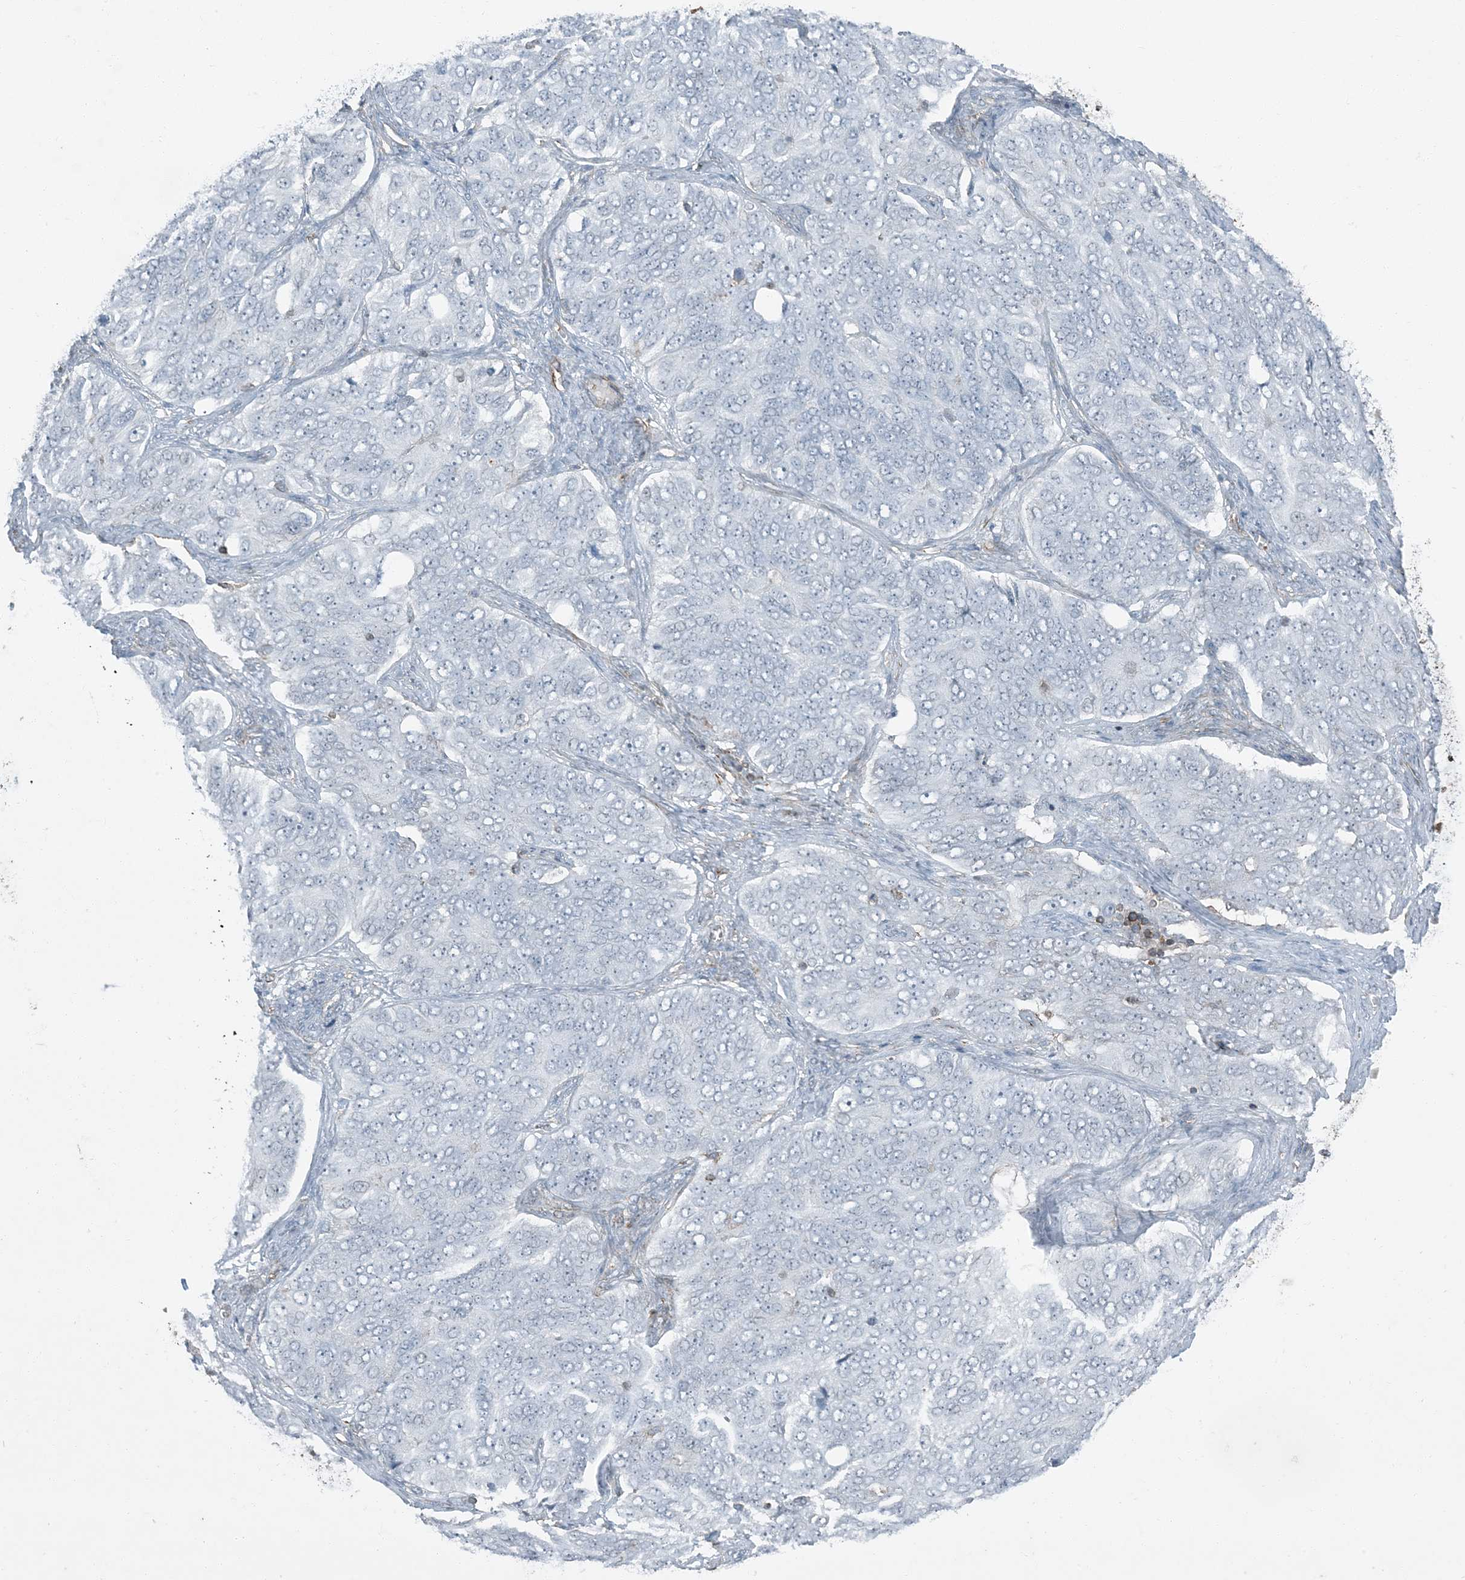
{"staining": {"intensity": "negative", "quantity": "none", "location": "none"}, "tissue": "ovarian cancer", "cell_type": "Tumor cells", "image_type": "cancer", "snomed": [{"axis": "morphology", "description": "Carcinoma, endometroid"}, {"axis": "topography", "description": "Ovary"}], "caption": "DAB immunohistochemical staining of endometroid carcinoma (ovarian) exhibits no significant staining in tumor cells. The staining is performed using DAB brown chromogen with nuclei counter-stained in using hematoxylin.", "gene": "APOBEC3C", "patient": {"sex": "female", "age": 51}}